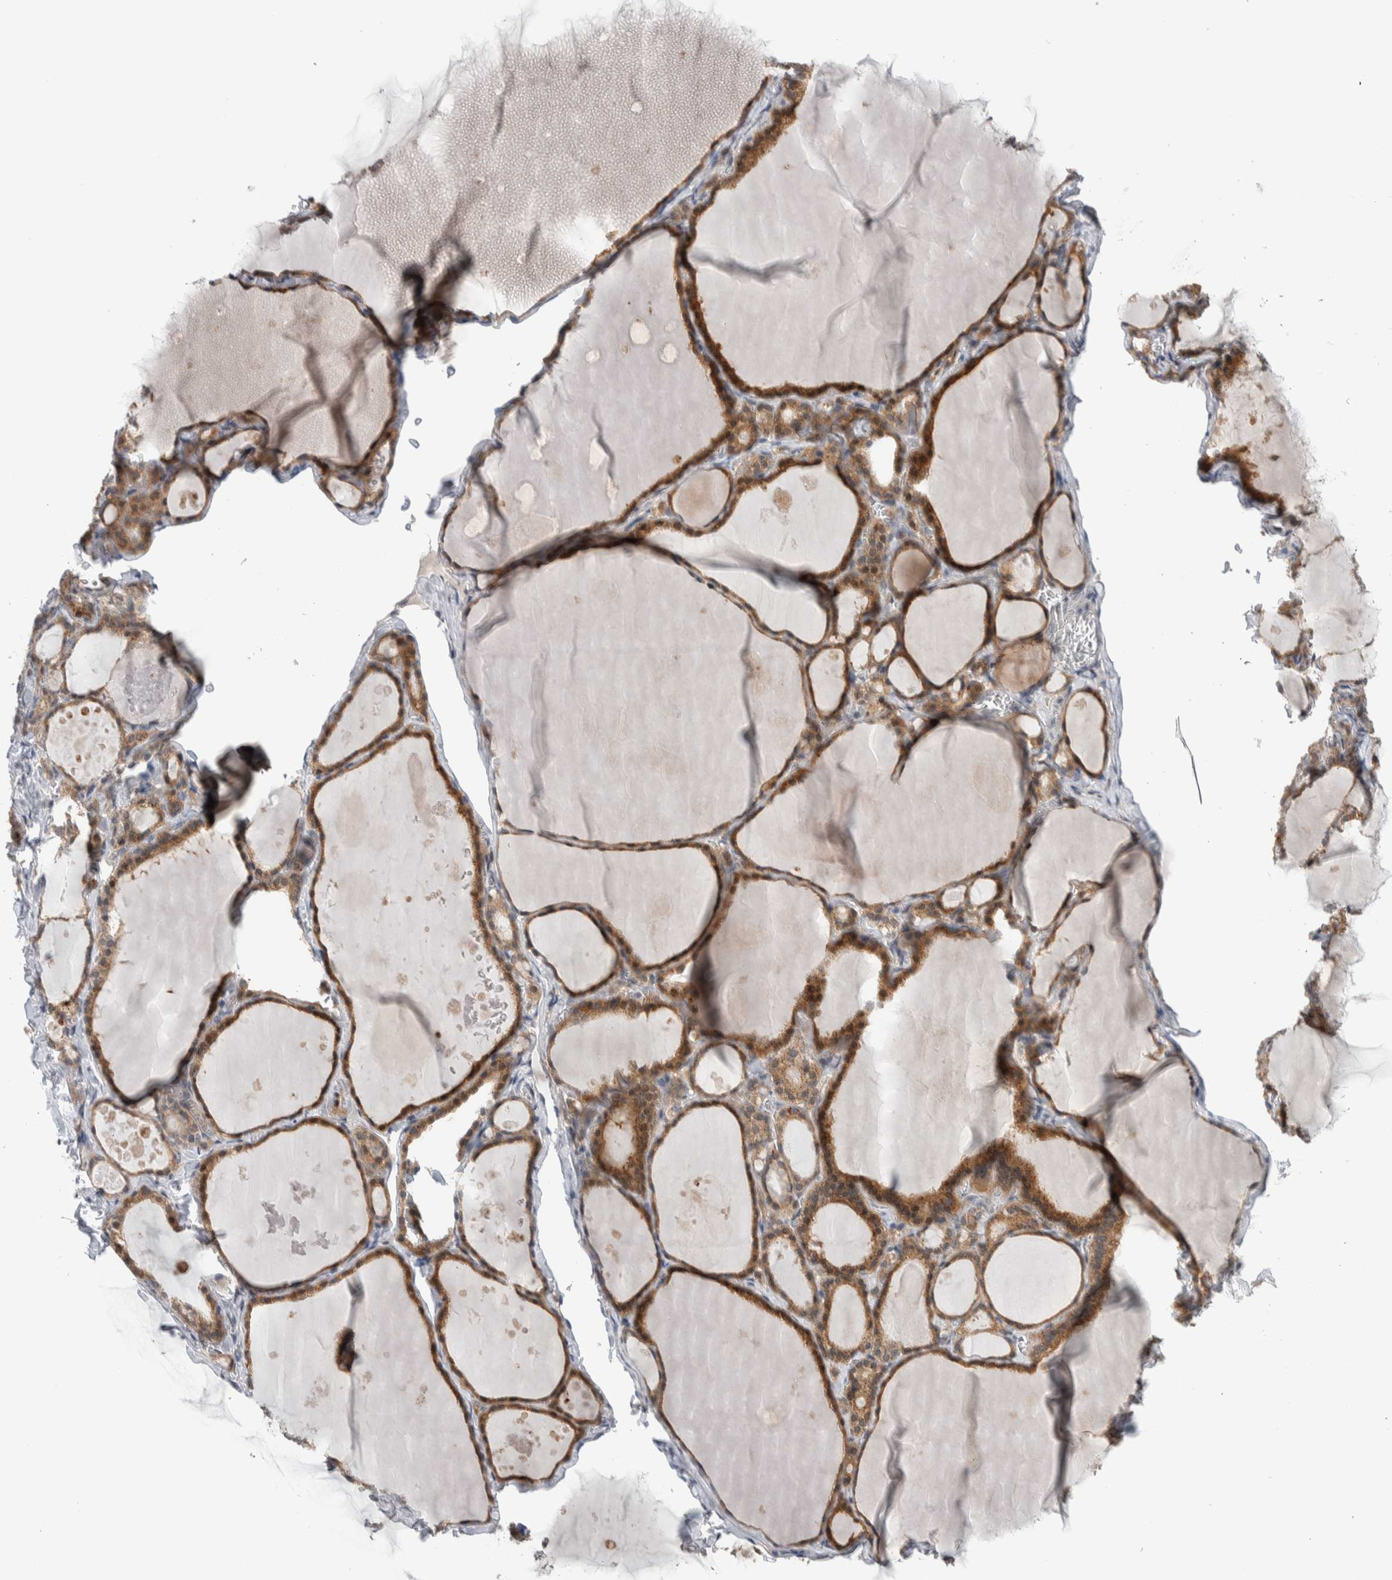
{"staining": {"intensity": "moderate", "quantity": ">75%", "location": "cytoplasmic/membranous"}, "tissue": "thyroid gland", "cell_type": "Glandular cells", "image_type": "normal", "snomed": [{"axis": "morphology", "description": "Normal tissue, NOS"}, {"axis": "topography", "description": "Thyroid gland"}], "caption": "Moderate cytoplasmic/membranous protein positivity is seen in approximately >75% of glandular cells in thyroid gland. The protein of interest is shown in brown color, while the nuclei are stained blue.", "gene": "PRRG4", "patient": {"sex": "male", "age": 56}}